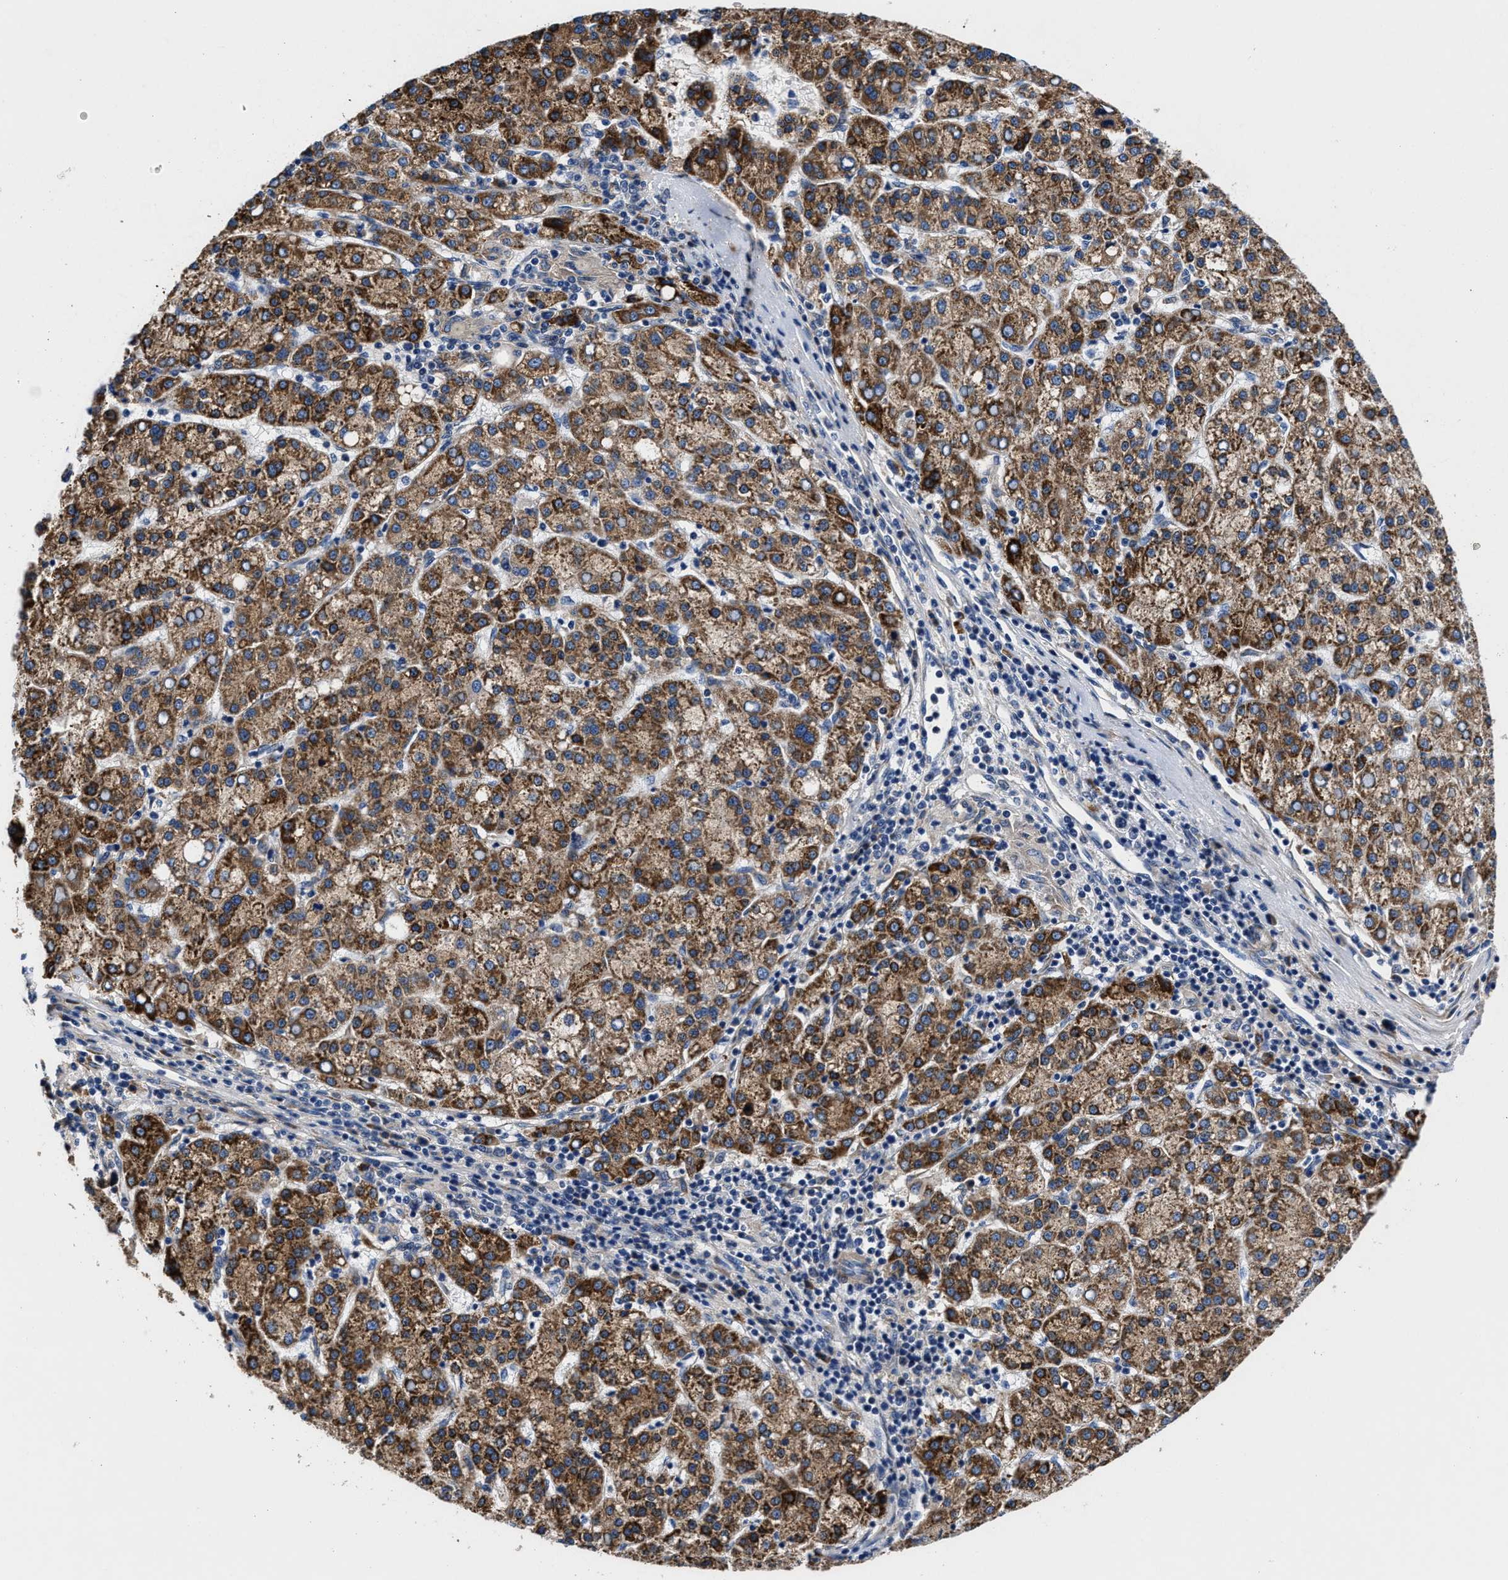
{"staining": {"intensity": "moderate", "quantity": ">75%", "location": "cytoplasmic/membranous"}, "tissue": "liver cancer", "cell_type": "Tumor cells", "image_type": "cancer", "snomed": [{"axis": "morphology", "description": "Carcinoma, Hepatocellular, NOS"}, {"axis": "topography", "description": "Liver"}], "caption": "Immunohistochemical staining of liver cancer (hepatocellular carcinoma) demonstrates medium levels of moderate cytoplasmic/membranous protein positivity in about >75% of tumor cells.", "gene": "SLC12A2", "patient": {"sex": "female", "age": 58}}